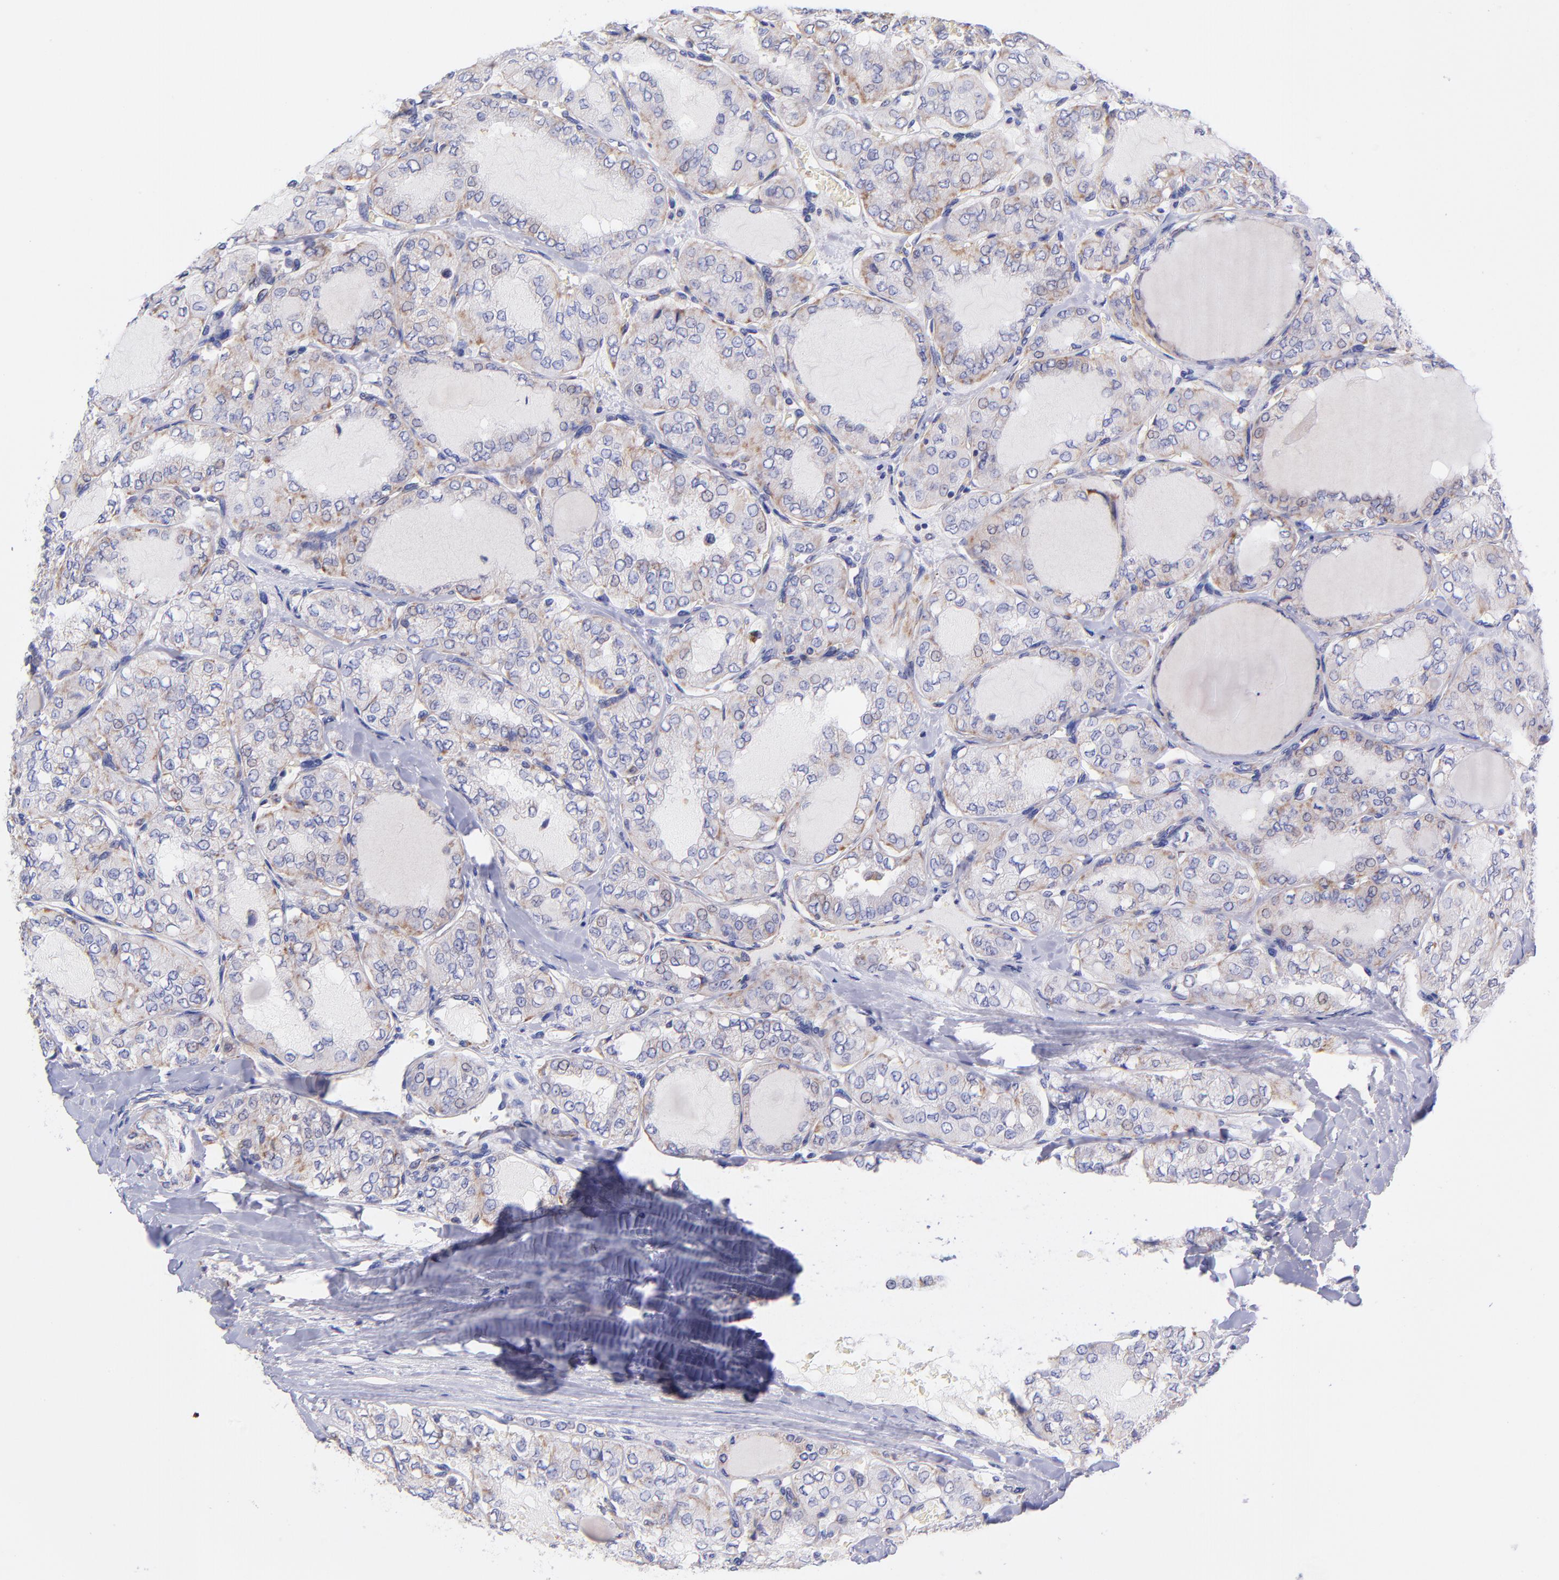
{"staining": {"intensity": "weak", "quantity": "25%-75%", "location": "cytoplasmic/membranous"}, "tissue": "thyroid cancer", "cell_type": "Tumor cells", "image_type": "cancer", "snomed": [{"axis": "morphology", "description": "Papillary adenocarcinoma, NOS"}, {"axis": "topography", "description": "Thyroid gland"}], "caption": "The photomicrograph exhibits a brown stain indicating the presence of a protein in the cytoplasmic/membranous of tumor cells in papillary adenocarcinoma (thyroid).", "gene": "NDUFB7", "patient": {"sex": "male", "age": 20}}